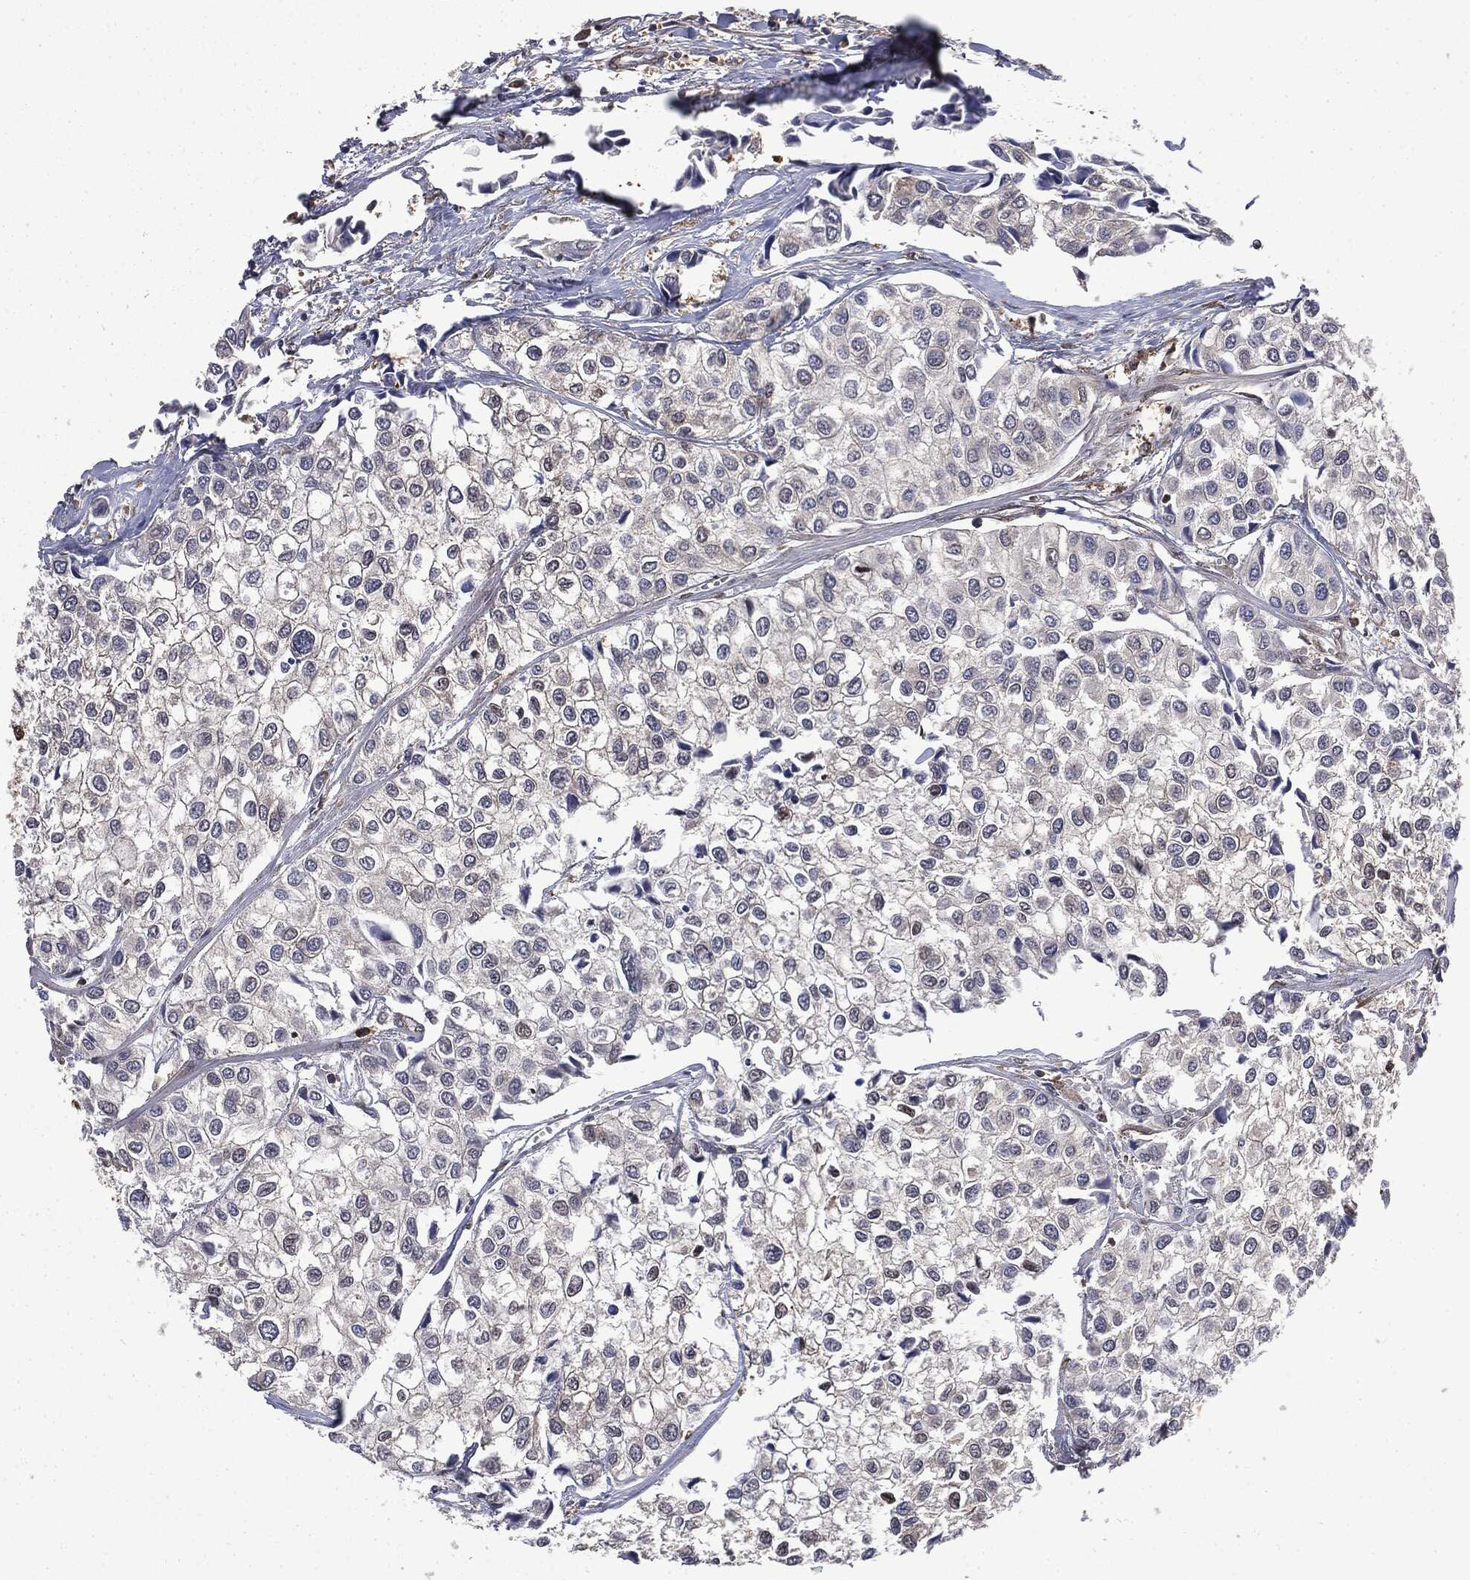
{"staining": {"intensity": "negative", "quantity": "none", "location": "none"}, "tissue": "urothelial cancer", "cell_type": "Tumor cells", "image_type": "cancer", "snomed": [{"axis": "morphology", "description": "Urothelial carcinoma, High grade"}, {"axis": "topography", "description": "Urinary bladder"}], "caption": "Immunohistochemical staining of high-grade urothelial carcinoma demonstrates no significant staining in tumor cells.", "gene": "GPI", "patient": {"sex": "male", "age": 73}}